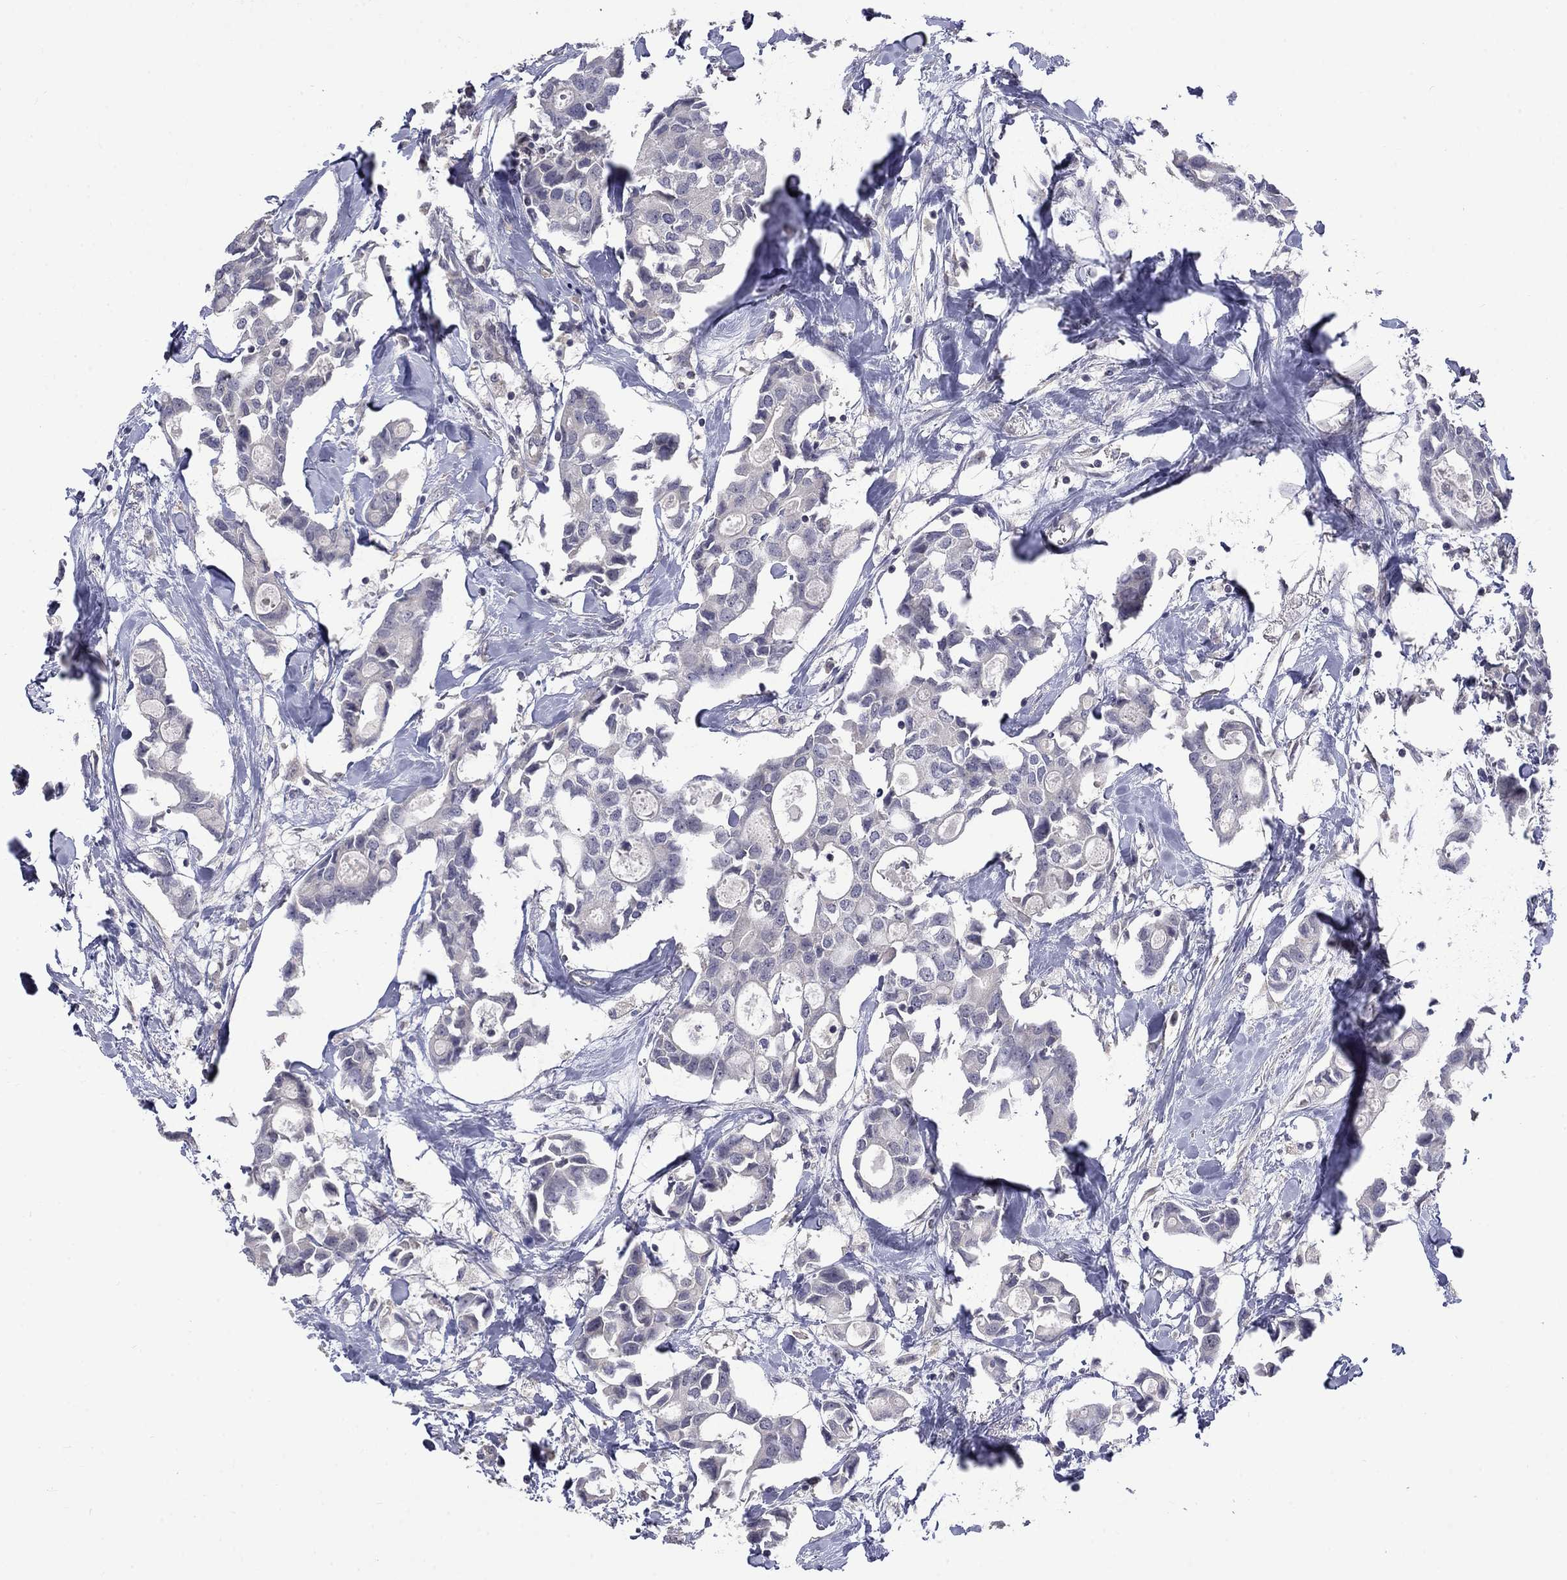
{"staining": {"intensity": "negative", "quantity": "none", "location": "none"}, "tissue": "breast cancer", "cell_type": "Tumor cells", "image_type": "cancer", "snomed": [{"axis": "morphology", "description": "Duct carcinoma"}, {"axis": "topography", "description": "Breast"}], "caption": "Tumor cells are negative for protein expression in human intraductal carcinoma (breast). The staining is performed using DAB brown chromogen with nuclei counter-stained in using hematoxylin.", "gene": "SLC39A14", "patient": {"sex": "female", "age": 83}}